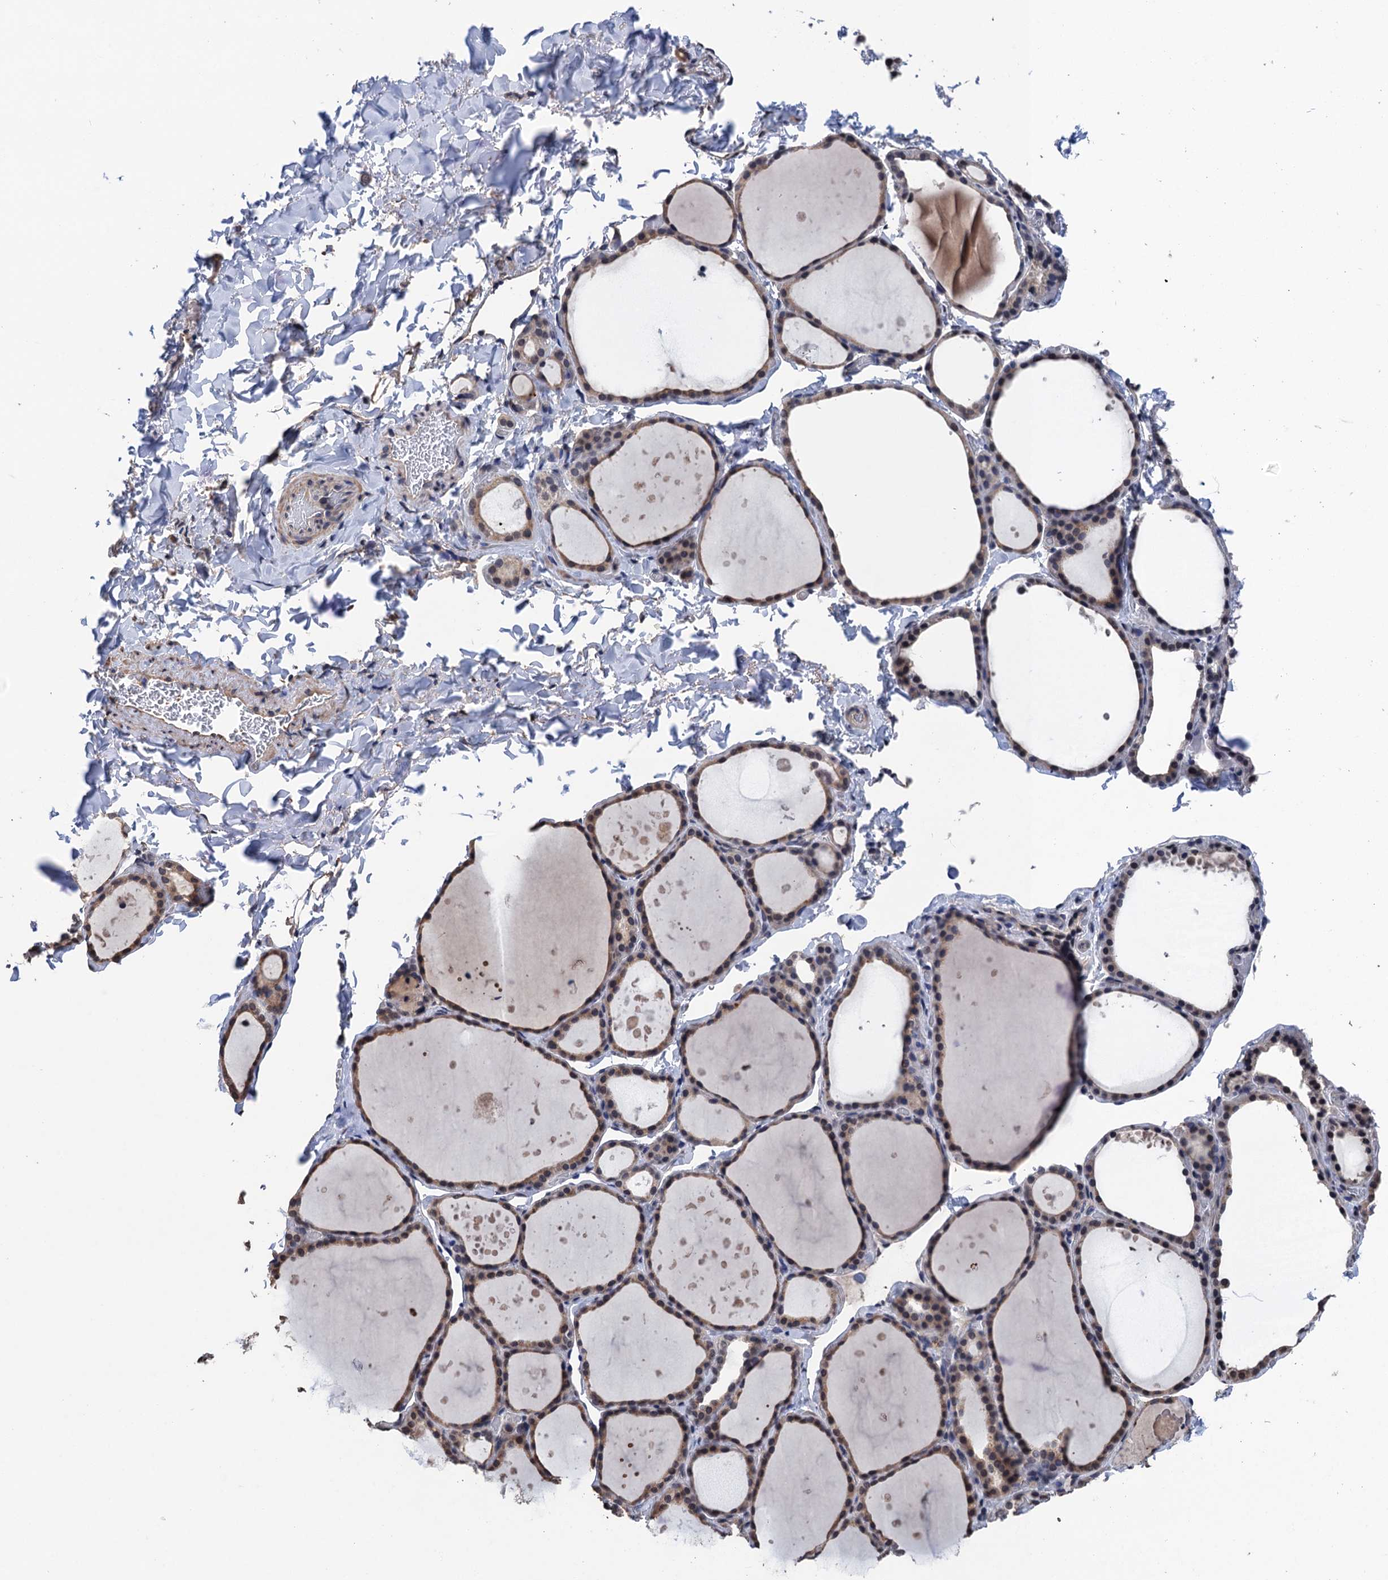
{"staining": {"intensity": "moderate", "quantity": "25%-75%", "location": "cytoplasmic/membranous,nuclear"}, "tissue": "thyroid gland", "cell_type": "Glandular cells", "image_type": "normal", "snomed": [{"axis": "morphology", "description": "Normal tissue, NOS"}, {"axis": "topography", "description": "Thyroid gland"}], "caption": "The photomicrograph exhibits immunohistochemical staining of unremarkable thyroid gland. There is moderate cytoplasmic/membranous,nuclear expression is seen in about 25%-75% of glandular cells. (Brightfield microscopy of DAB IHC at high magnification).", "gene": "ART5", "patient": {"sex": "female", "age": 44}}